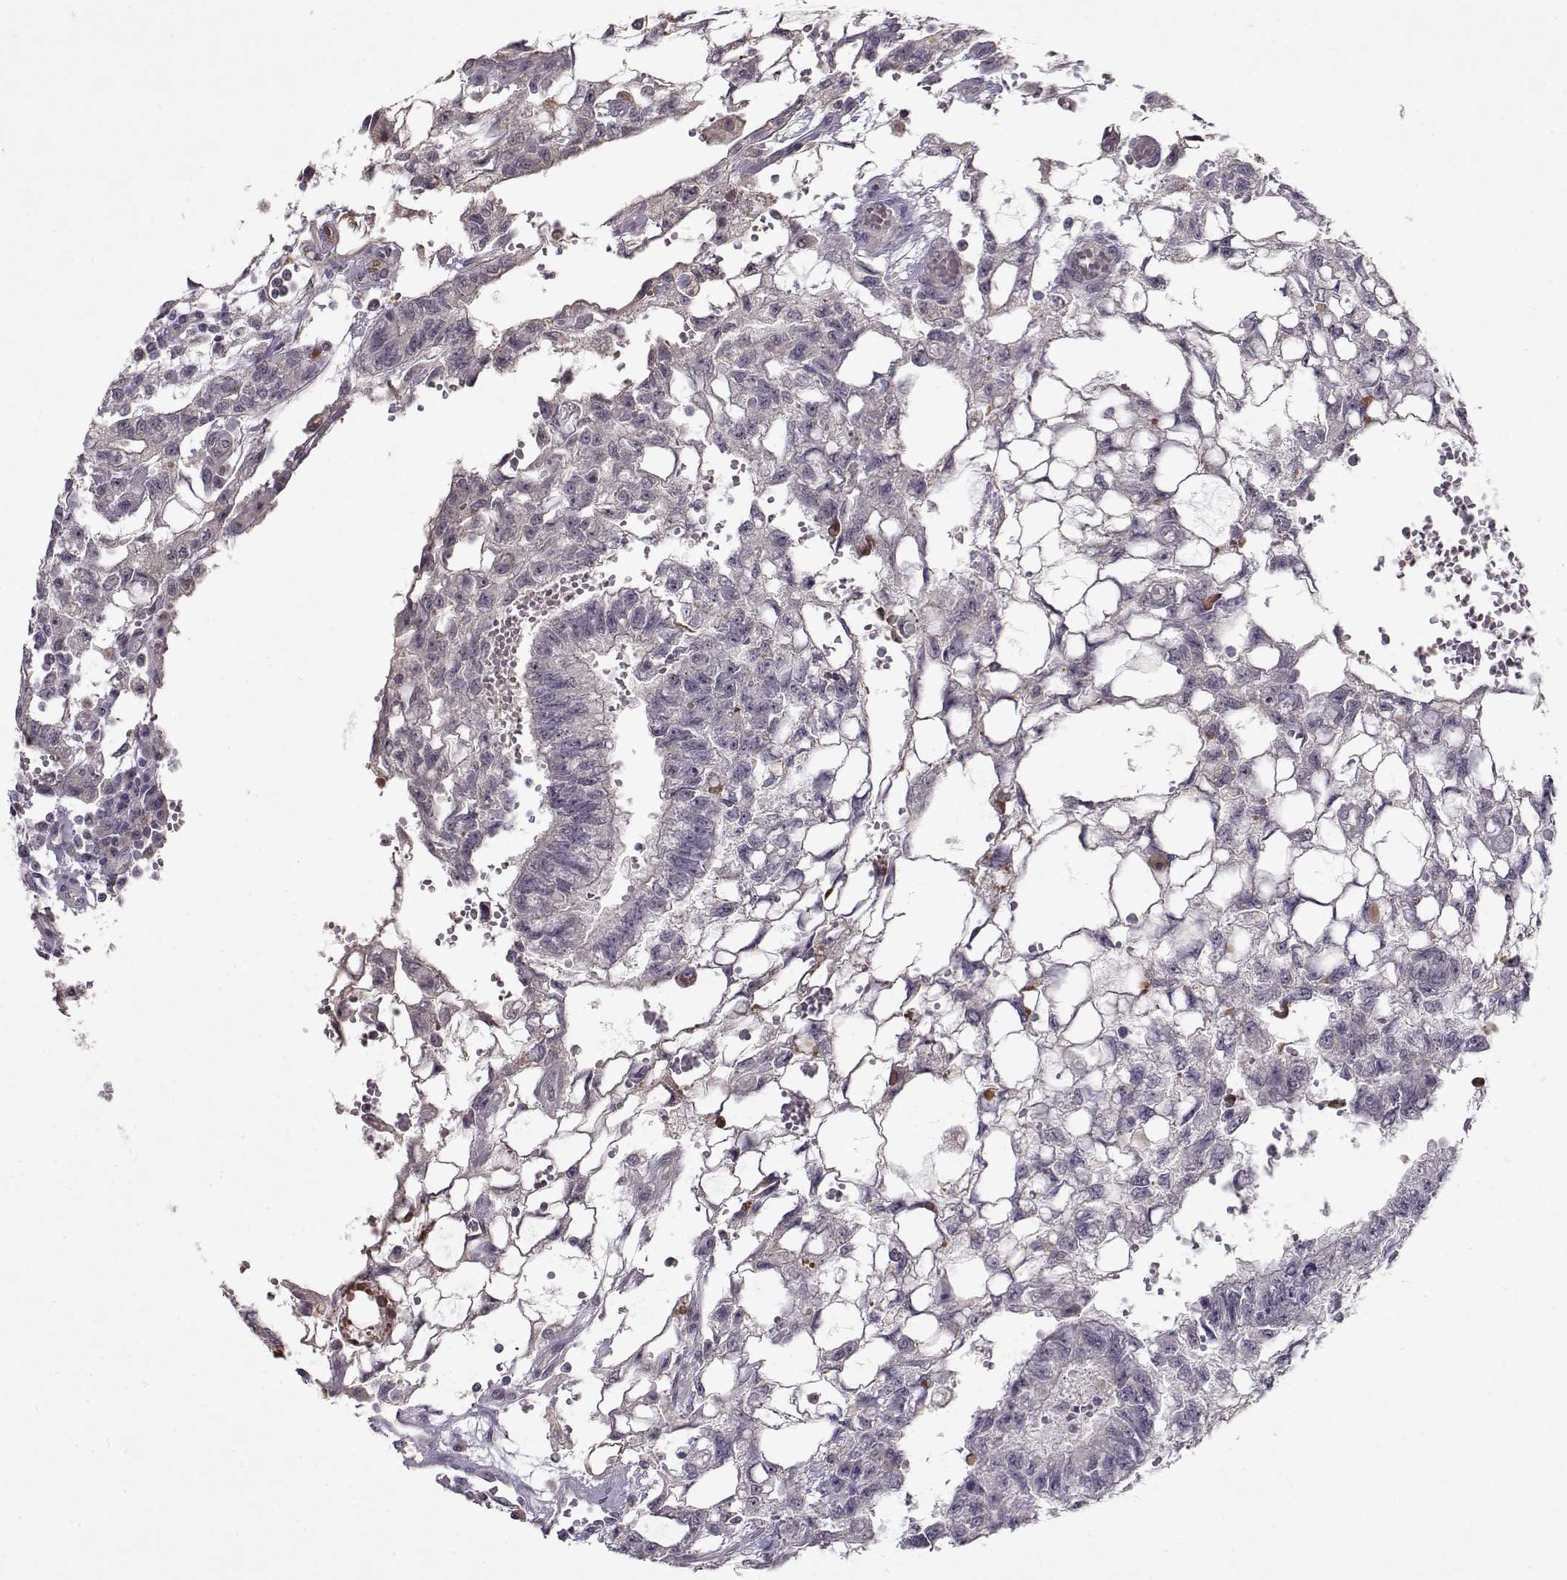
{"staining": {"intensity": "negative", "quantity": "none", "location": "none"}, "tissue": "testis cancer", "cell_type": "Tumor cells", "image_type": "cancer", "snomed": [{"axis": "morphology", "description": "Carcinoma, Embryonal, NOS"}, {"axis": "topography", "description": "Testis"}], "caption": "High magnification brightfield microscopy of embryonal carcinoma (testis) stained with DAB (3,3'-diaminobenzidine) (brown) and counterstained with hematoxylin (blue): tumor cells show no significant positivity.", "gene": "BMX", "patient": {"sex": "male", "age": 32}}